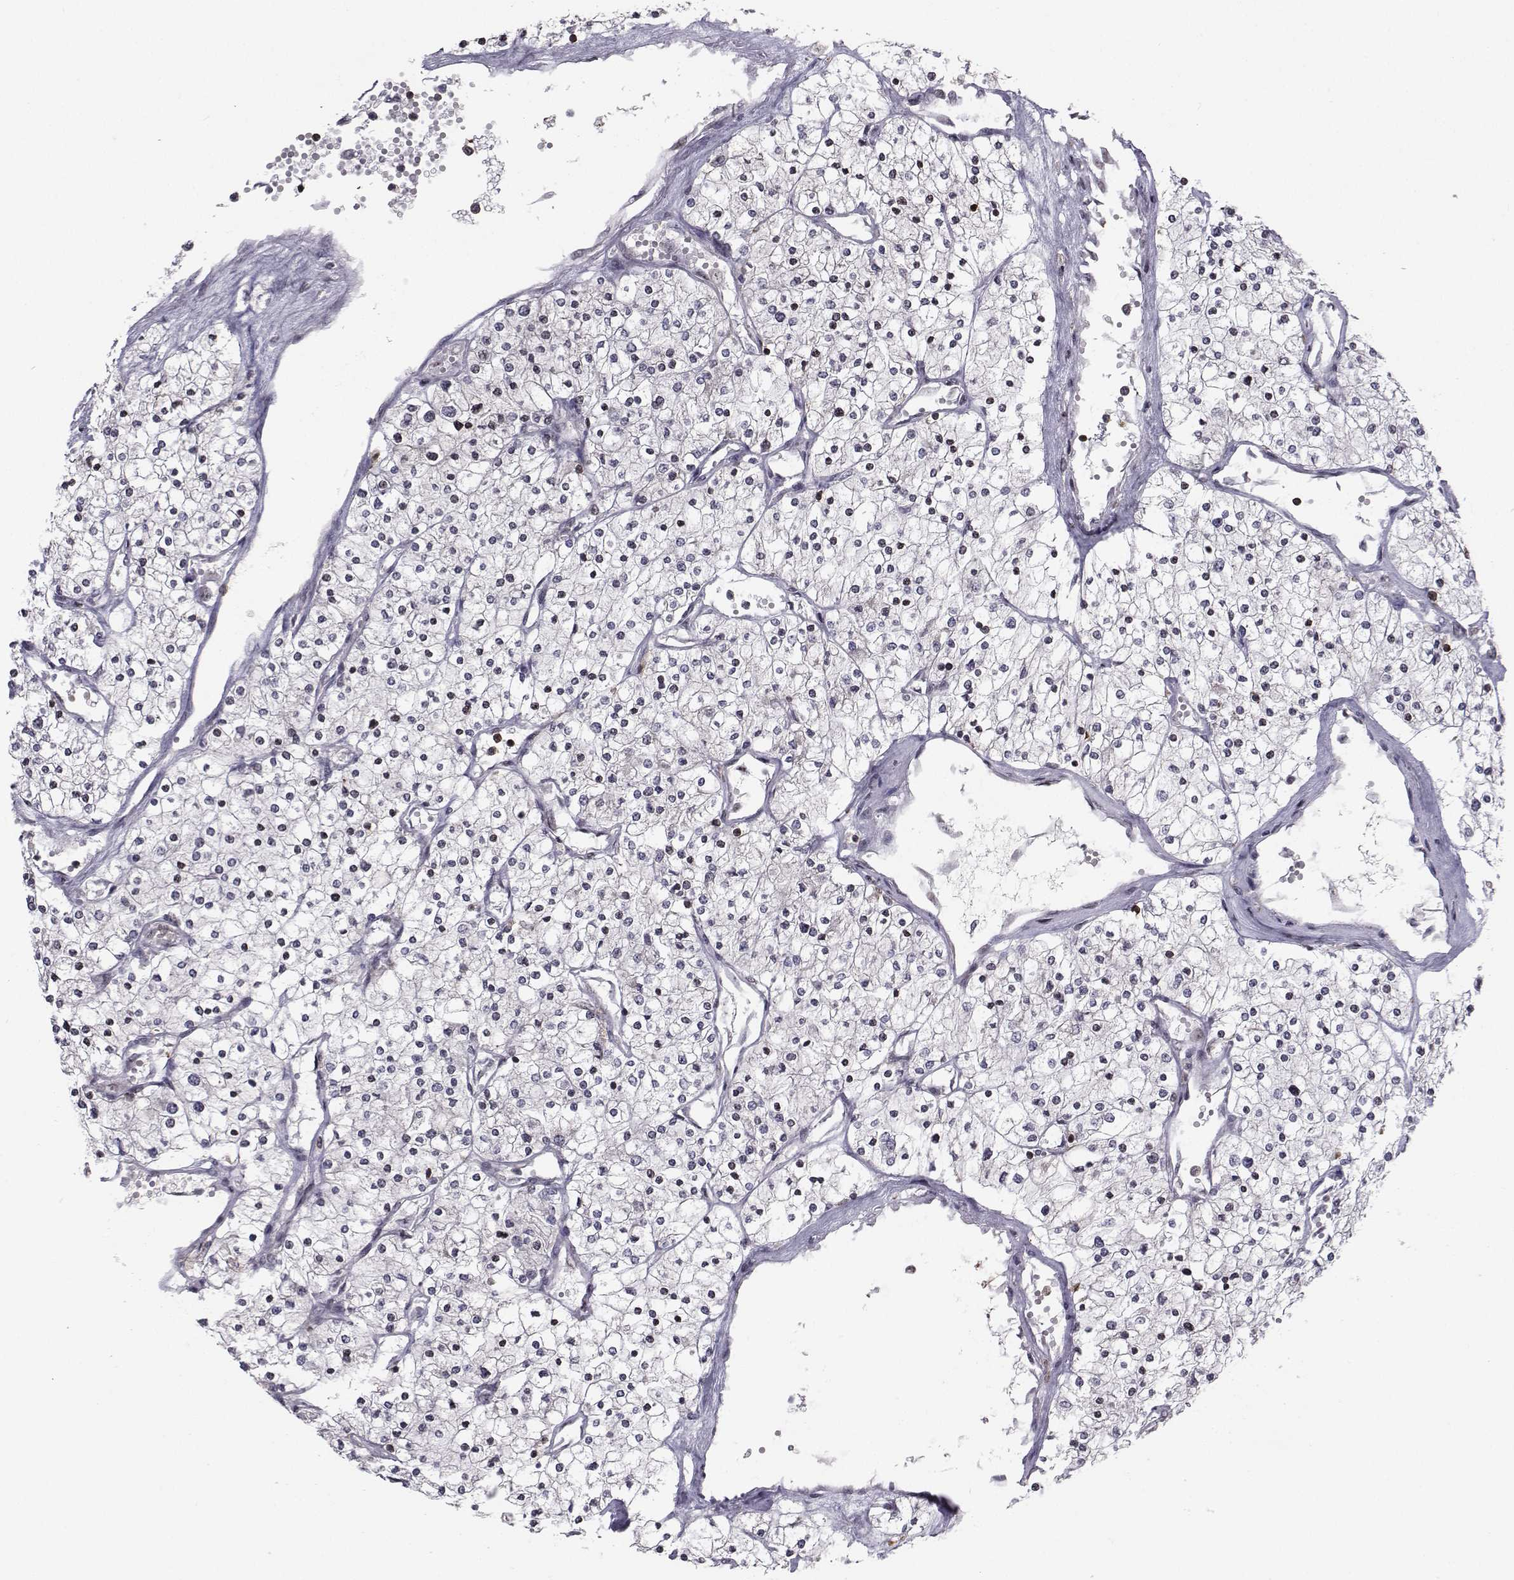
{"staining": {"intensity": "negative", "quantity": "none", "location": "none"}, "tissue": "renal cancer", "cell_type": "Tumor cells", "image_type": "cancer", "snomed": [{"axis": "morphology", "description": "Adenocarcinoma, NOS"}, {"axis": "topography", "description": "Kidney"}], "caption": "Renal cancer stained for a protein using immunohistochemistry (IHC) demonstrates no positivity tumor cells.", "gene": "PCP4L1", "patient": {"sex": "male", "age": 80}}